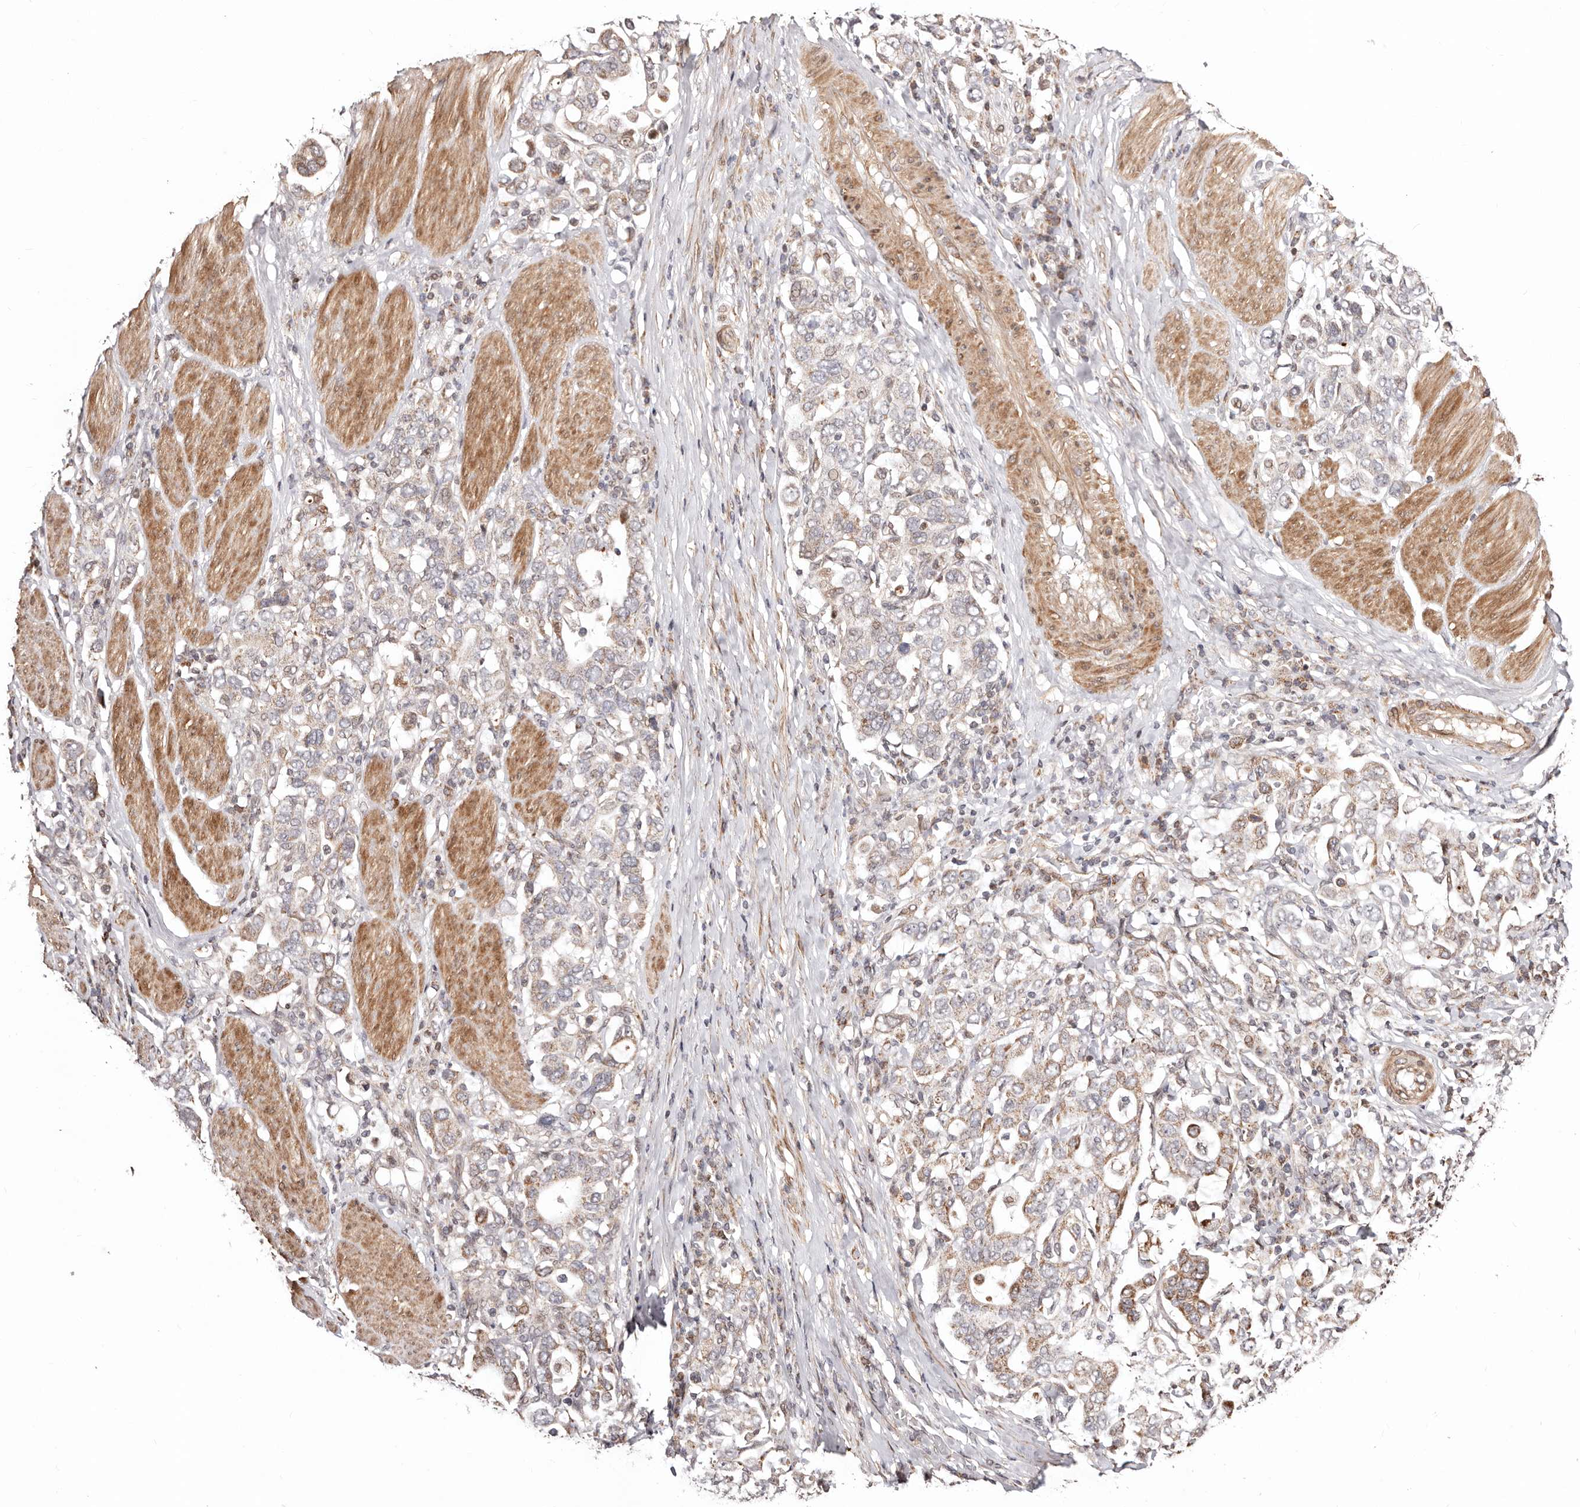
{"staining": {"intensity": "moderate", "quantity": "25%-75%", "location": "cytoplasmic/membranous"}, "tissue": "stomach cancer", "cell_type": "Tumor cells", "image_type": "cancer", "snomed": [{"axis": "morphology", "description": "Adenocarcinoma, NOS"}, {"axis": "topography", "description": "Stomach, upper"}], "caption": "IHC staining of stomach cancer (adenocarcinoma), which demonstrates medium levels of moderate cytoplasmic/membranous positivity in about 25%-75% of tumor cells indicating moderate cytoplasmic/membranous protein expression. The staining was performed using DAB (brown) for protein detection and nuclei were counterstained in hematoxylin (blue).", "gene": "HIVEP3", "patient": {"sex": "male", "age": 62}}